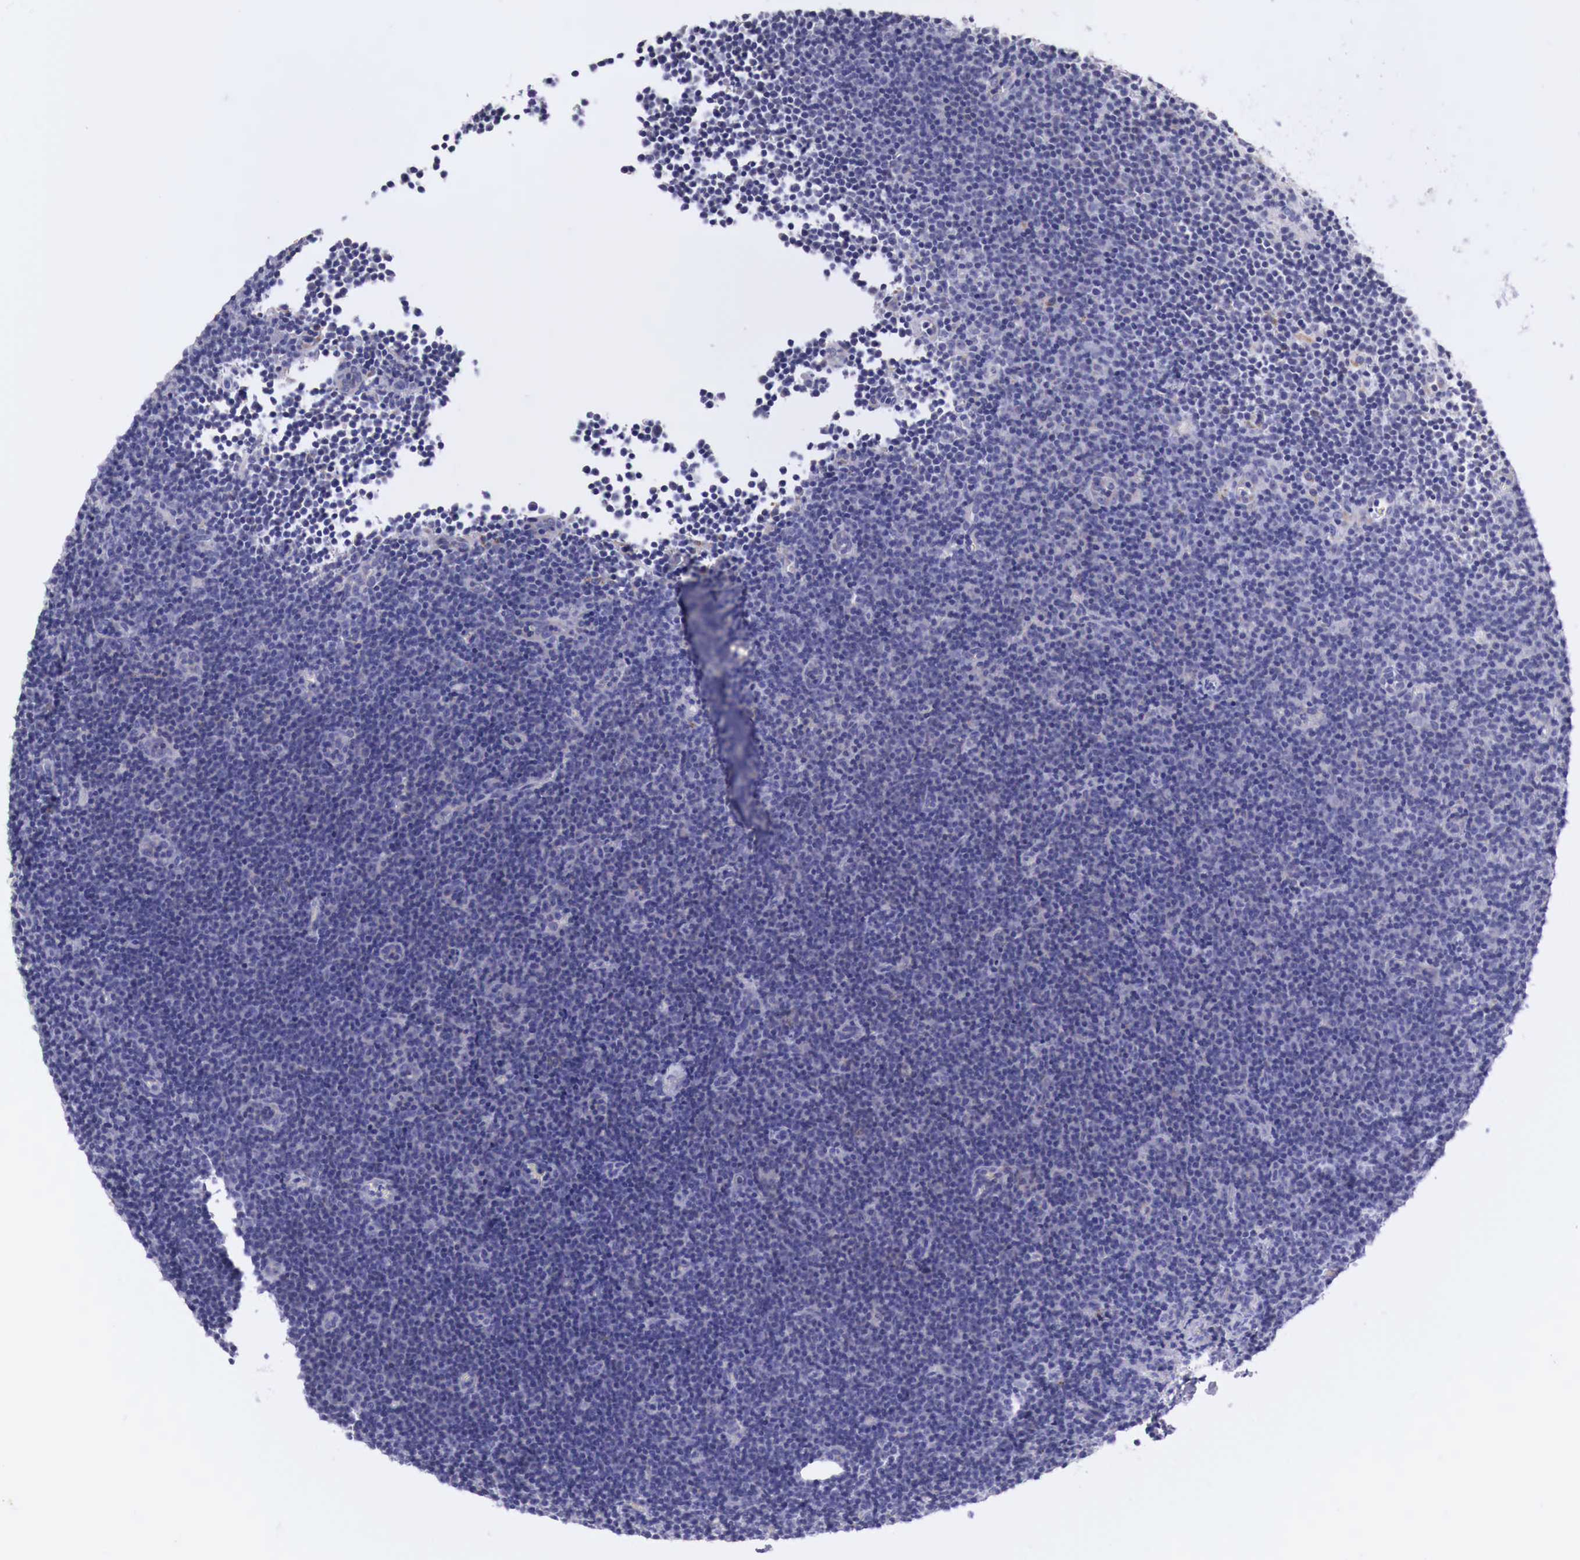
{"staining": {"intensity": "negative", "quantity": "none", "location": "none"}, "tissue": "lymphoma", "cell_type": "Tumor cells", "image_type": "cancer", "snomed": [{"axis": "morphology", "description": "Malignant lymphoma, non-Hodgkin's type, Low grade"}, {"axis": "topography", "description": "Lymph node"}], "caption": "Tumor cells show no significant protein expression in malignant lymphoma, non-Hodgkin's type (low-grade).", "gene": "NREP", "patient": {"sex": "male", "age": 57}}